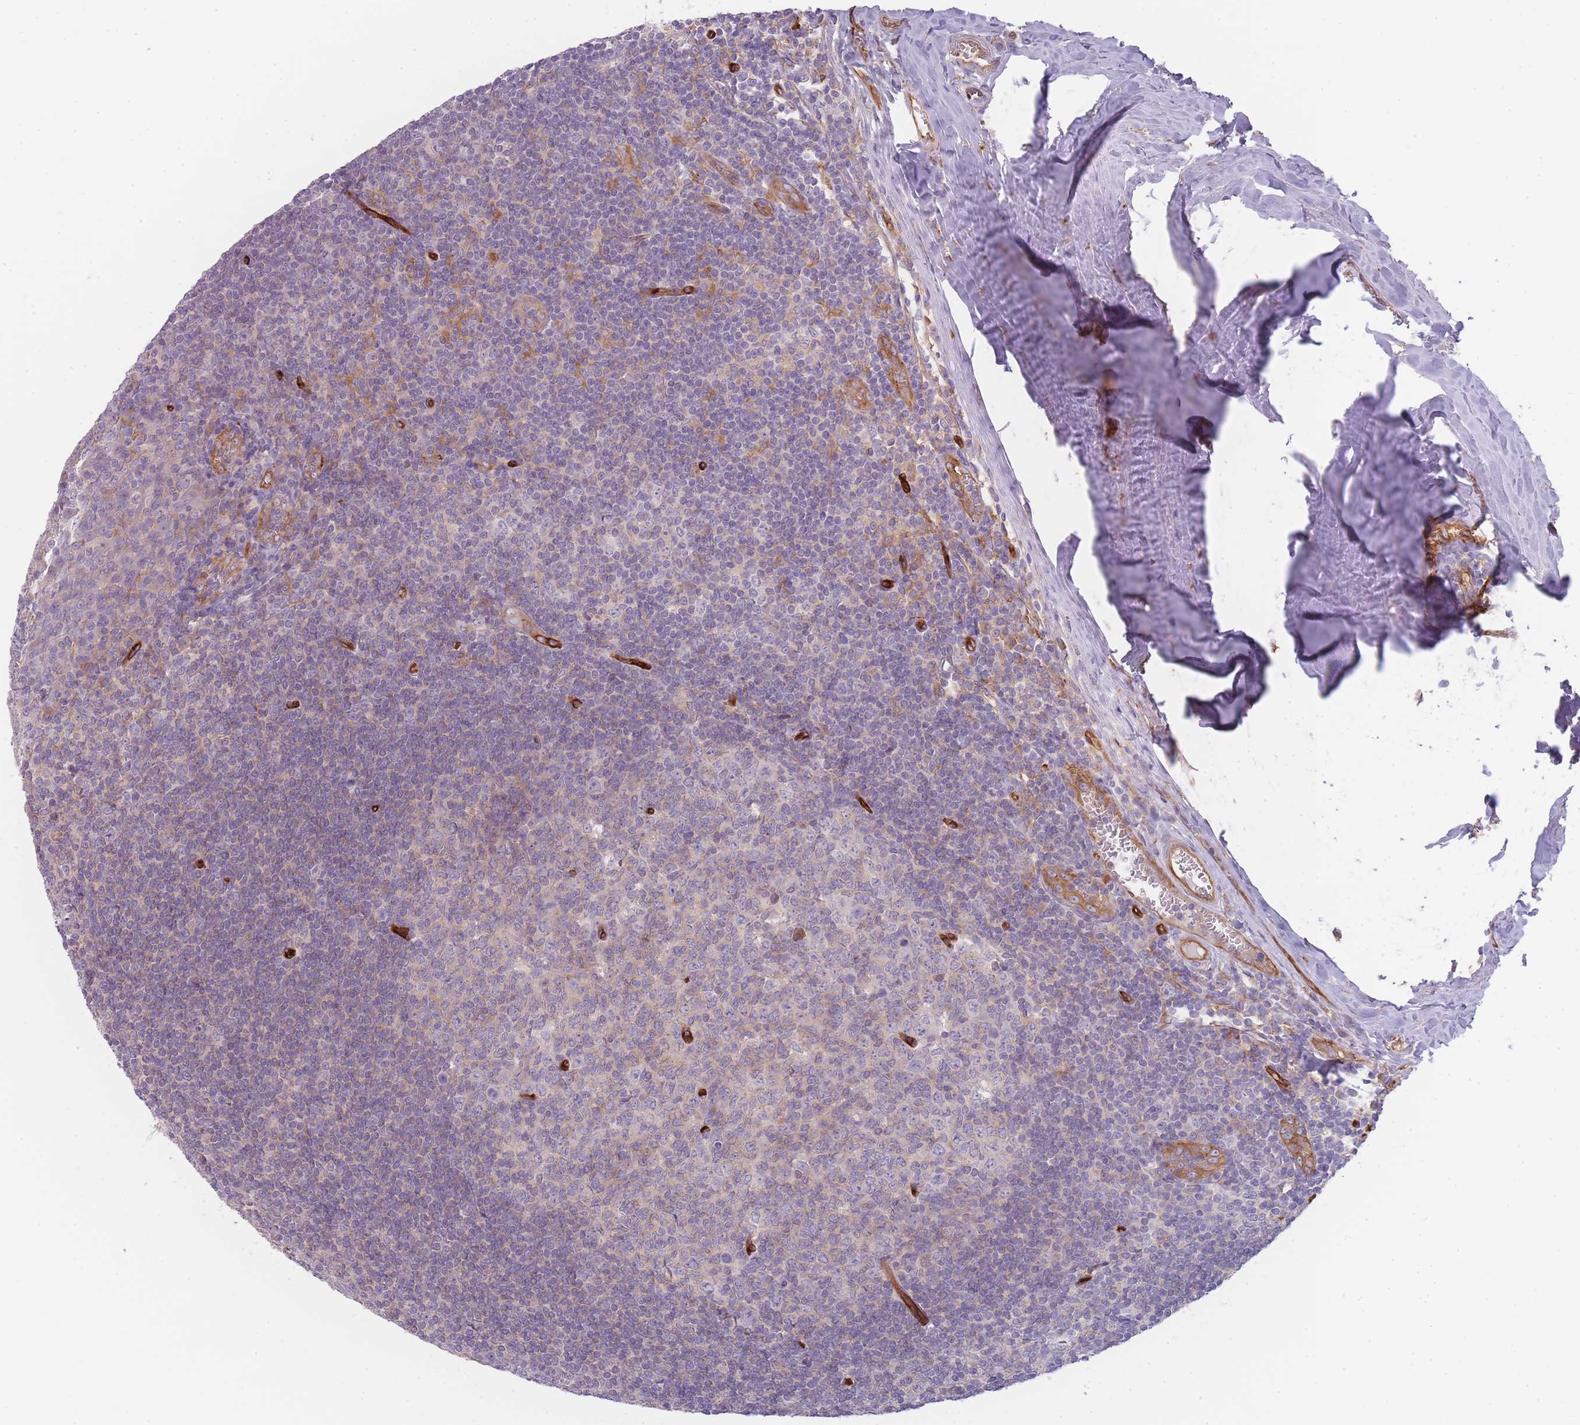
{"staining": {"intensity": "moderate", "quantity": "25%-75%", "location": "cytoplasmic/membranous"}, "tissue": "tonsil", "cell_type": "Germinal center cells", "image_type": "normal", "snomed": [{"axis": "morphology", "description": "Normal tissue, NOS"}, {"axis": "topography", "description": "Tonsil"}], "caption": "An immunohistochemistry histopathology image of benign tissue is shown. Protein staining in brown shows moderate cytoplasmic/membranous positivity in tonsil within germinal center cells.", "gene": "CD300LF", "patient": {"sex": "male", "age": 27}}